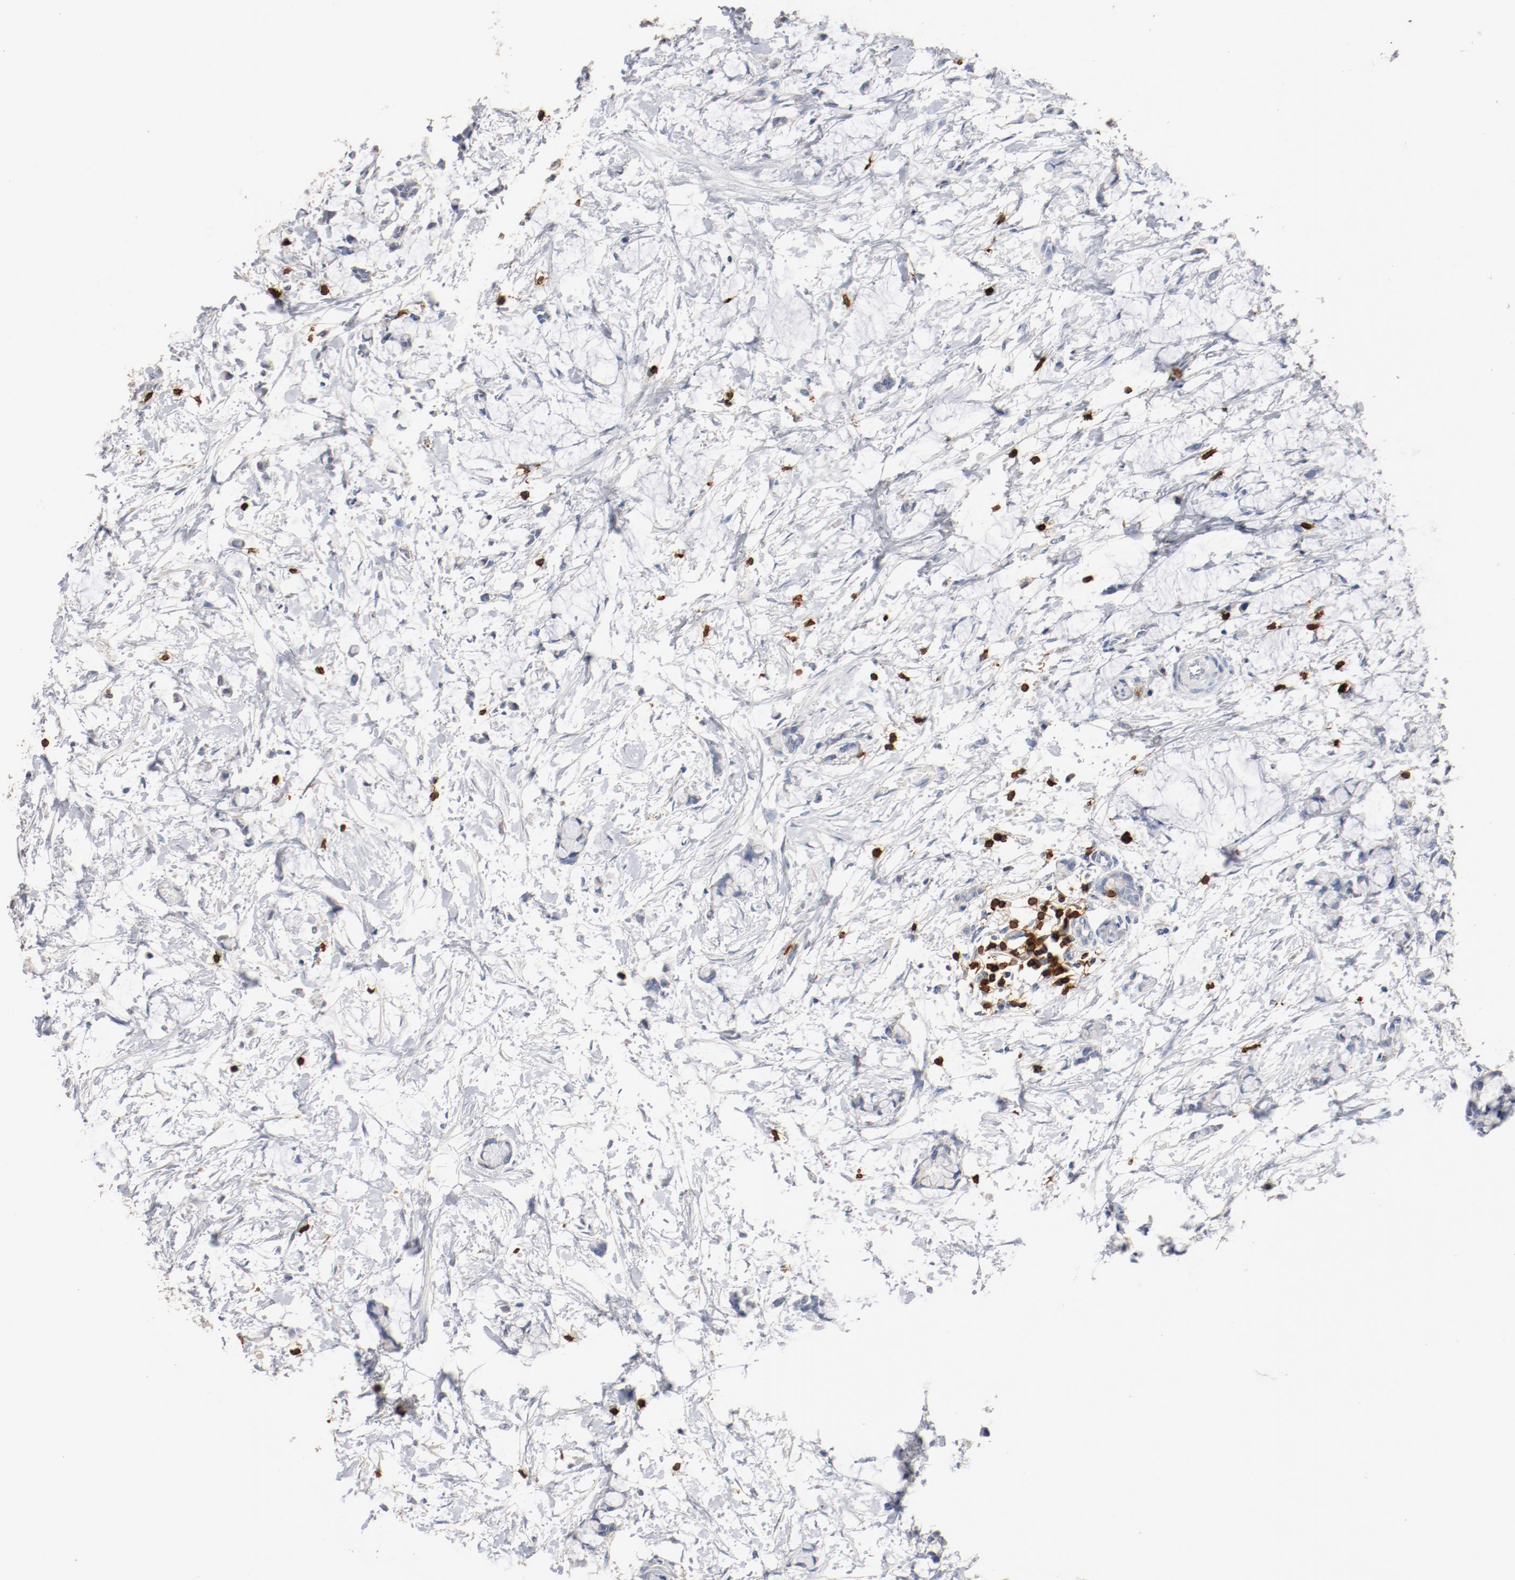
{"staining": {"intensity": "negative", "quantity": "none", "location": "none"}, "tissue": "colorectal cancer", "cell_type": "Tumor cells", "image_type": "cancer", "snomed": [{"axis": "morphology", "description": "Normal tissue, NOS"}, {"axis": "morphology", "description": "Adenocarcinoma, NOS"}, {"axis": "topography", "description": "Colon"}, {"axis": "topography", "description": "Peripheral nerve tissue"}], "caption": "This is an immunohistochemistry micrograph of adenocarcinoma (colorectal). There is no staining in tumor cells.", "gene": "CD247", "patient": {"sex": "male", "age": 14}}